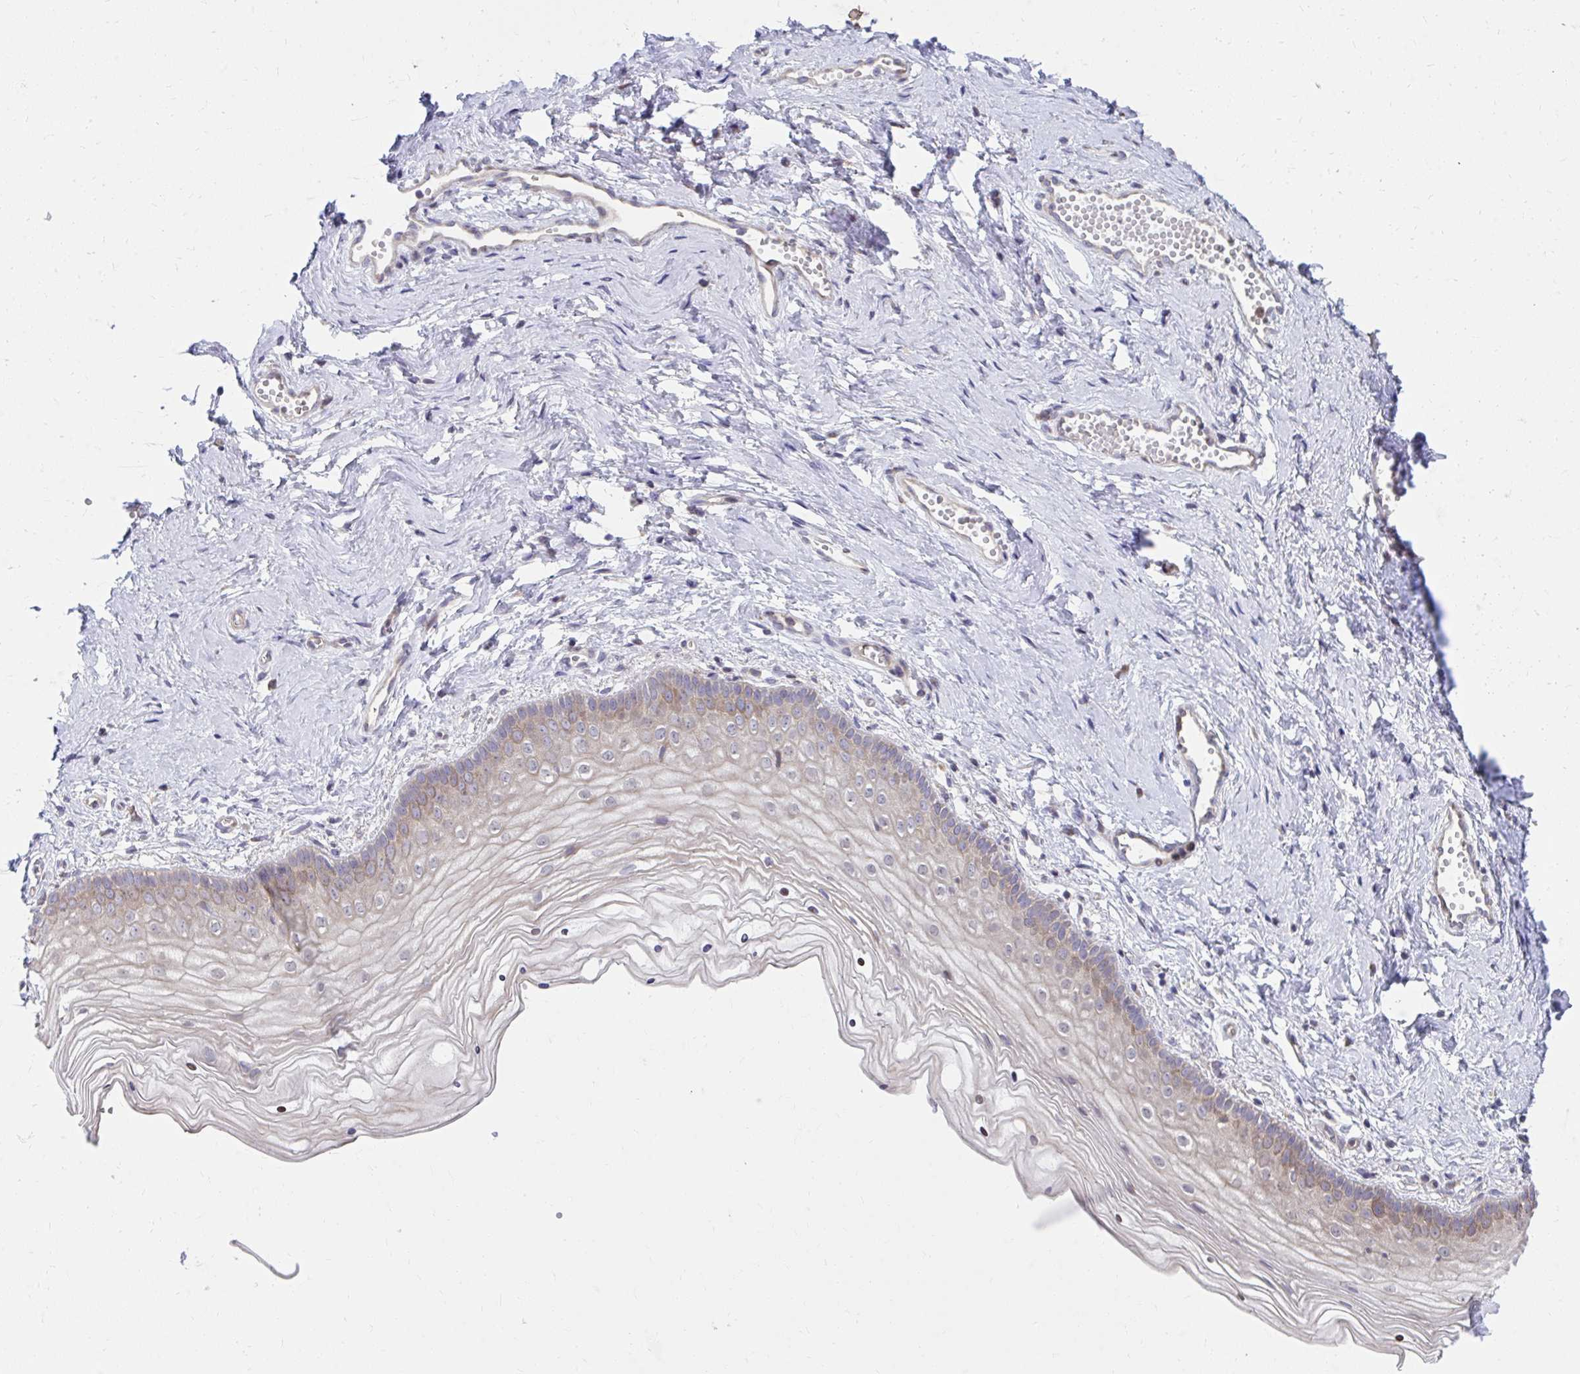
{"staining": {"intensity": "weak", "quantity": "25%-75%", "location": "cytoplasmic/membranous"}, "tissue": "vagina", "cell_type": "Squamous epithelial cells", "image_type": "normal", "snomed": [{"axis": "morphology", "description": "Normal tissue, NOS"}, {"axis": "topography", "description": "Vagina"}], "caption": "Vagina stained with immunohistochemistry (IHC) reveals weak cytoplasmic/membranous expression in approximately 25%-75% of squamous epithelial cells.", "gene": "ZNF778", "patient": {"sex": "female", "age": 38}}